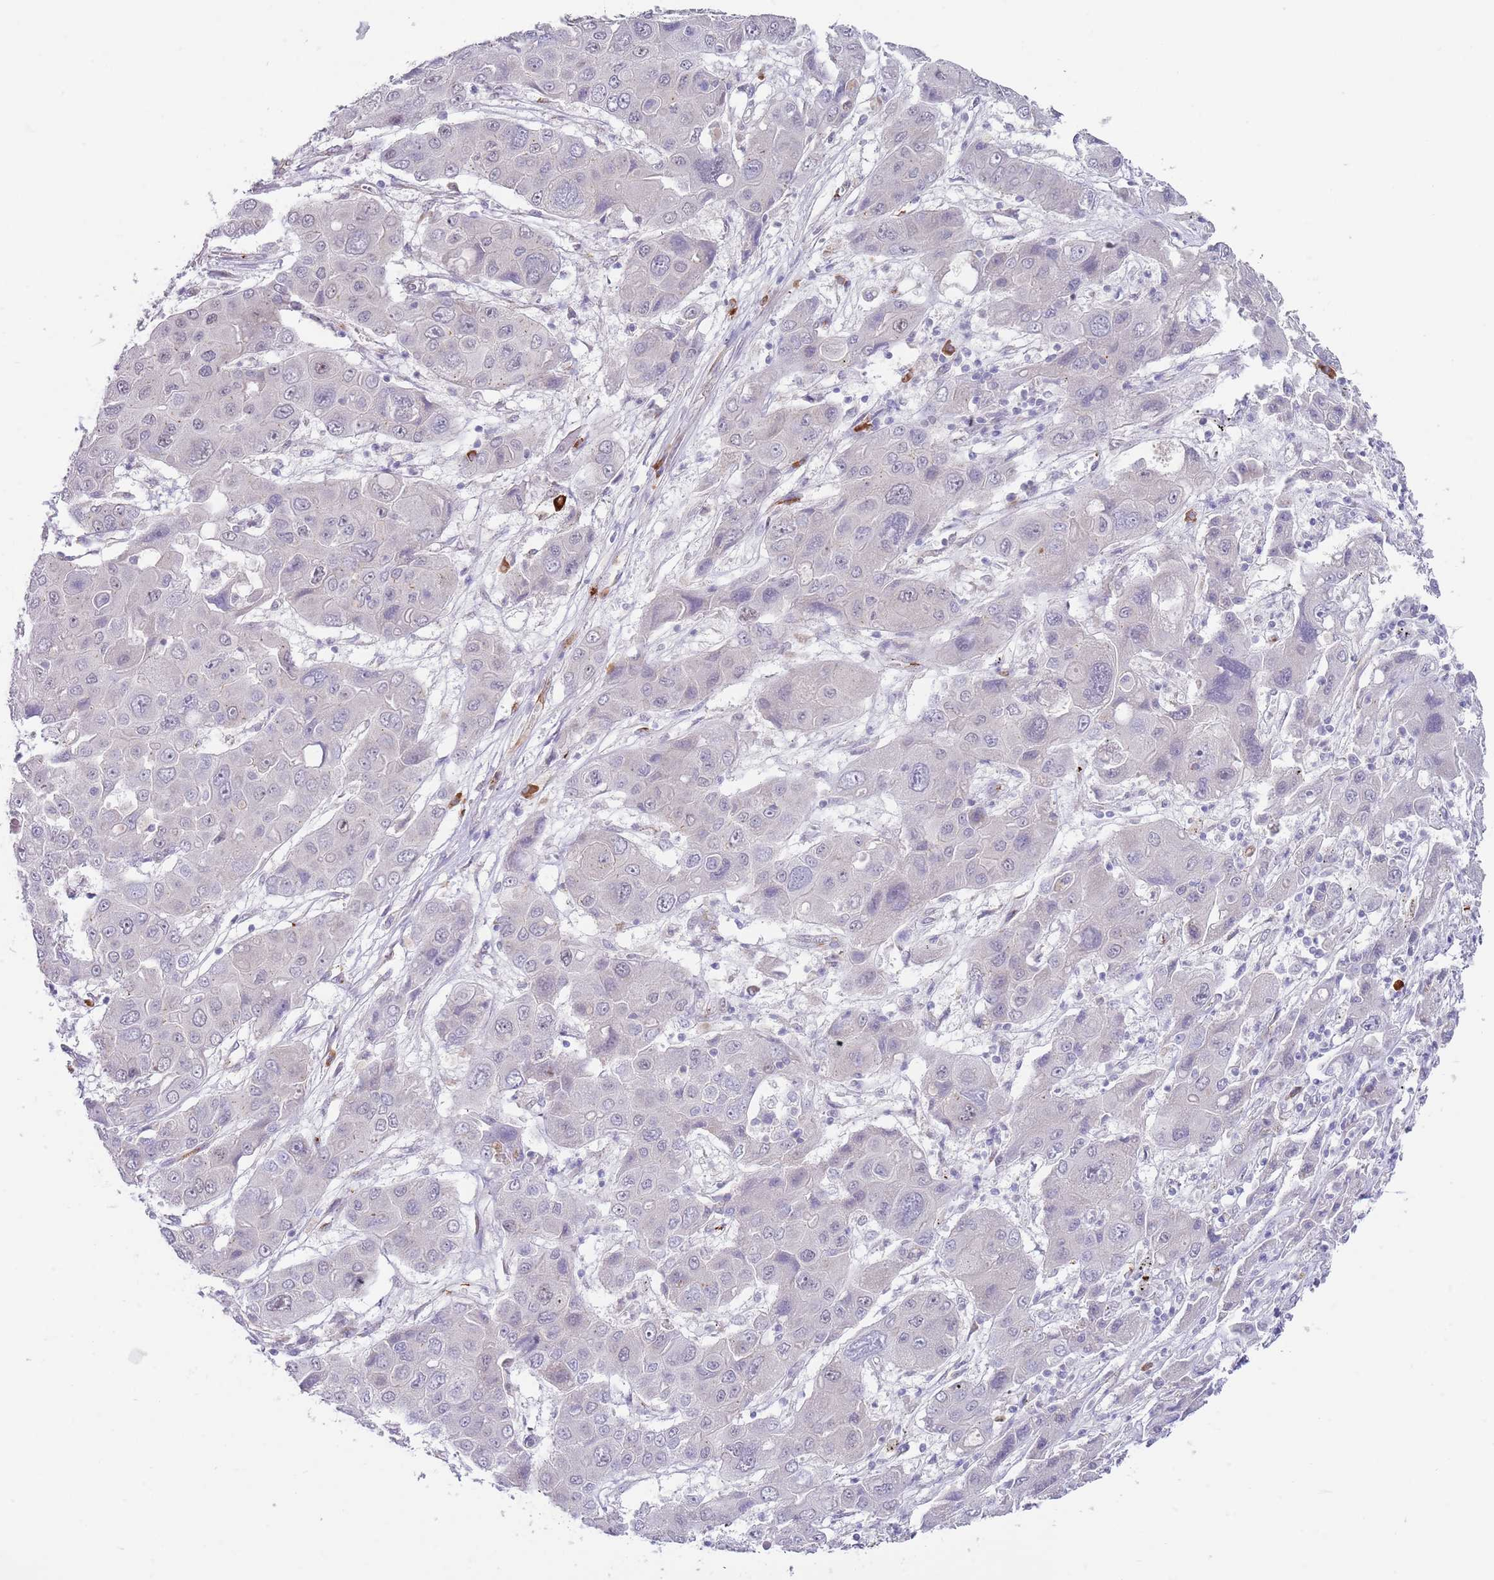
{"staining": {"intensity": "negative", "quantity": "none", "location": "none"}, "tissue": "liver cancer", "cell_type": "Tumor cells", "image_type": "cancer", "snomed": [{"axis": "morphology", "description": "Cholangiocarcinoma"}, {"axis": "topography", "description": "Liver"}], "caption": "Immunohistochemical staining of cholangiocarcinoma (liver) reveals no significant staining in tumor cells. (Immunohistochemistry, brightfield microscopy, high magnification).", "gene": "TNRC6C", "patient": {"sex": "male", "age": 67}}